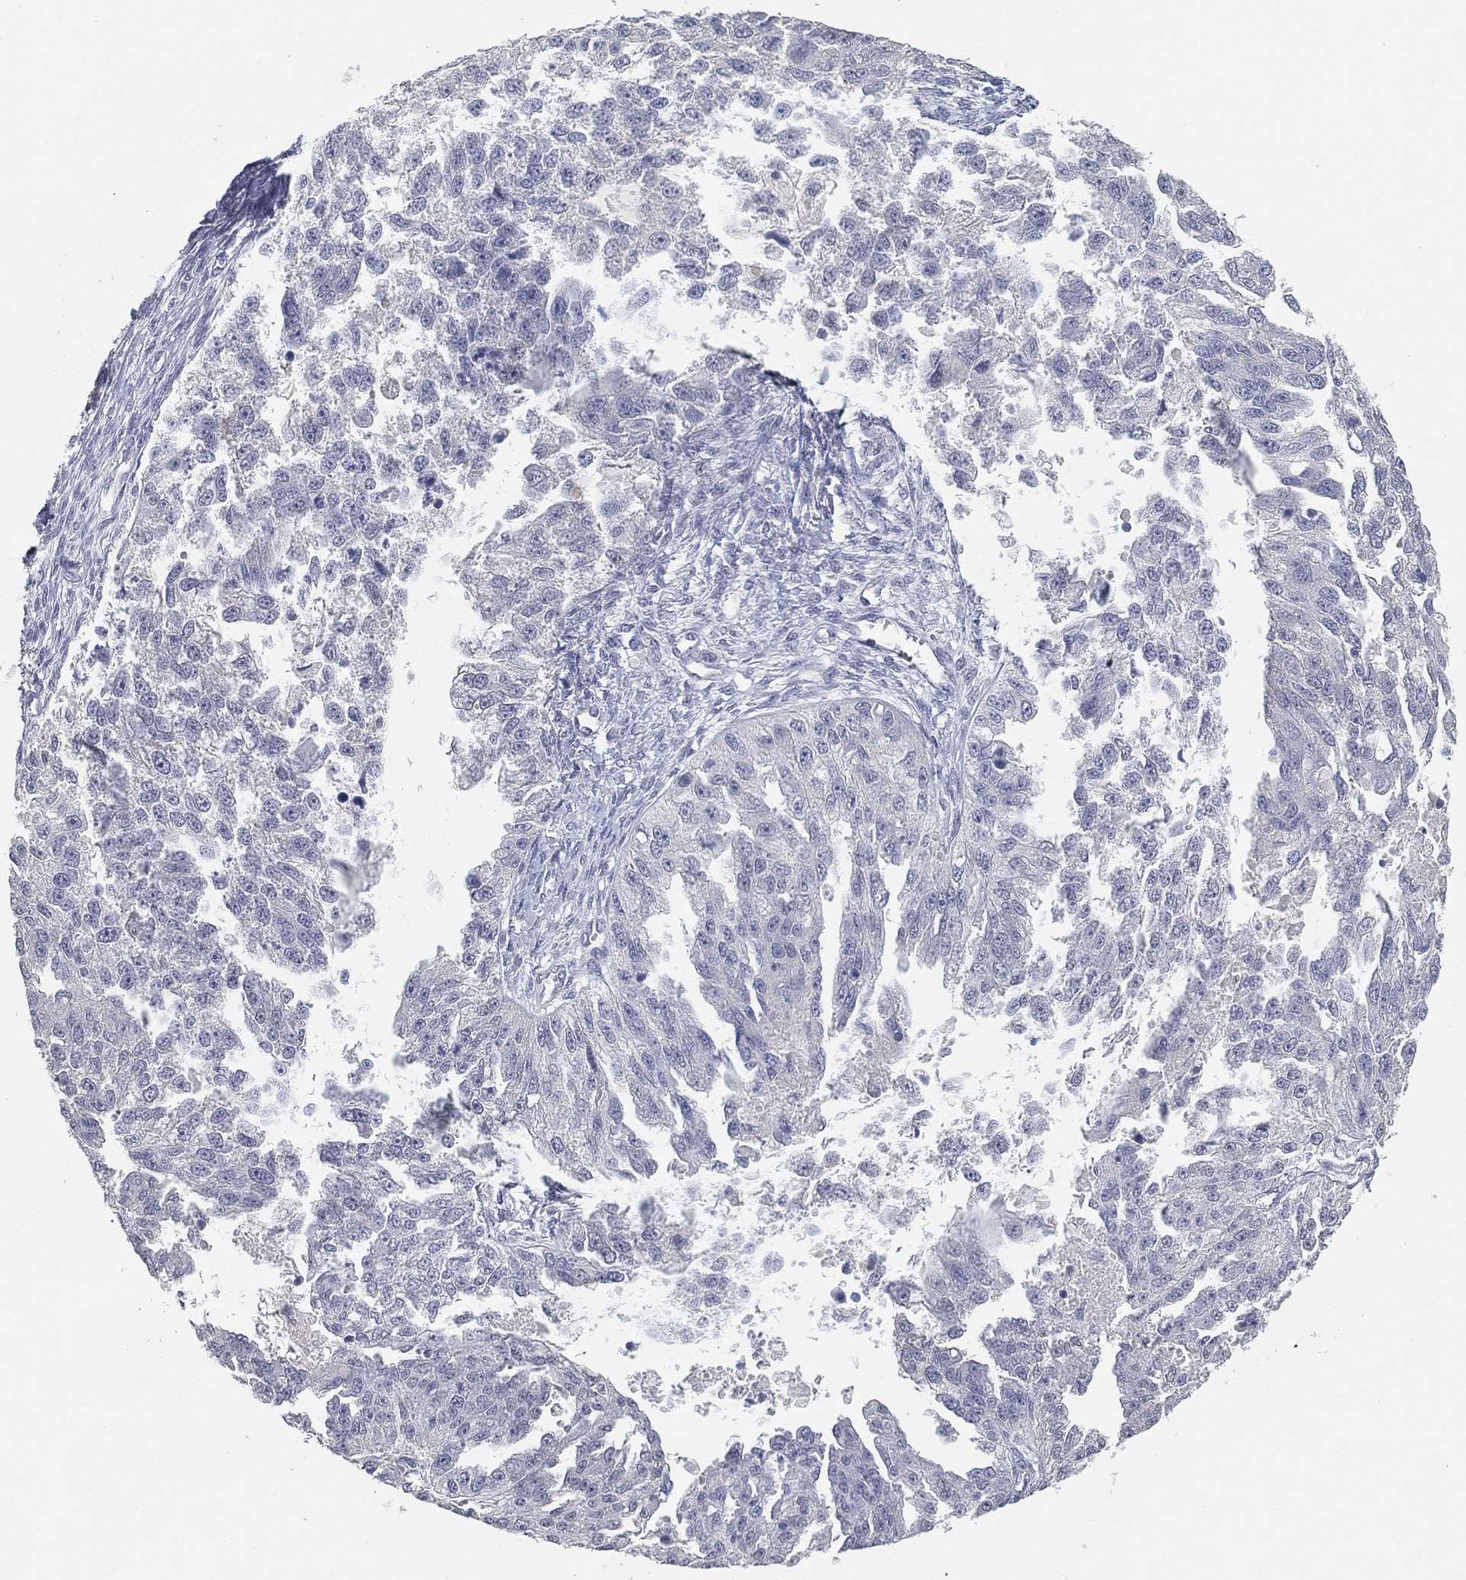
{"staining": {"intensity": "negative", "quantity": "none", "location": "none"}, "tissue": "ovarian cancer", "cell_type": "Tumor cells", "image_type": "cancer", "snomed": [{"axis": "morphology", "description": "Cystadenocarcinoma, serous, NOS"}, {"axis": "topography", "description": "Ovary"}], "caption": "Immunohistochemistry (IHC) photomicrograph of neoplastic tissue: human ovarian cancer (serous cystadenocarcinoma) stained with DAB (3,3'-diaminobenzidine) displays no significant protein positivity in tumor cells.", "gene": "GPR61", "patient": {"sex": "female", "age": 58}}